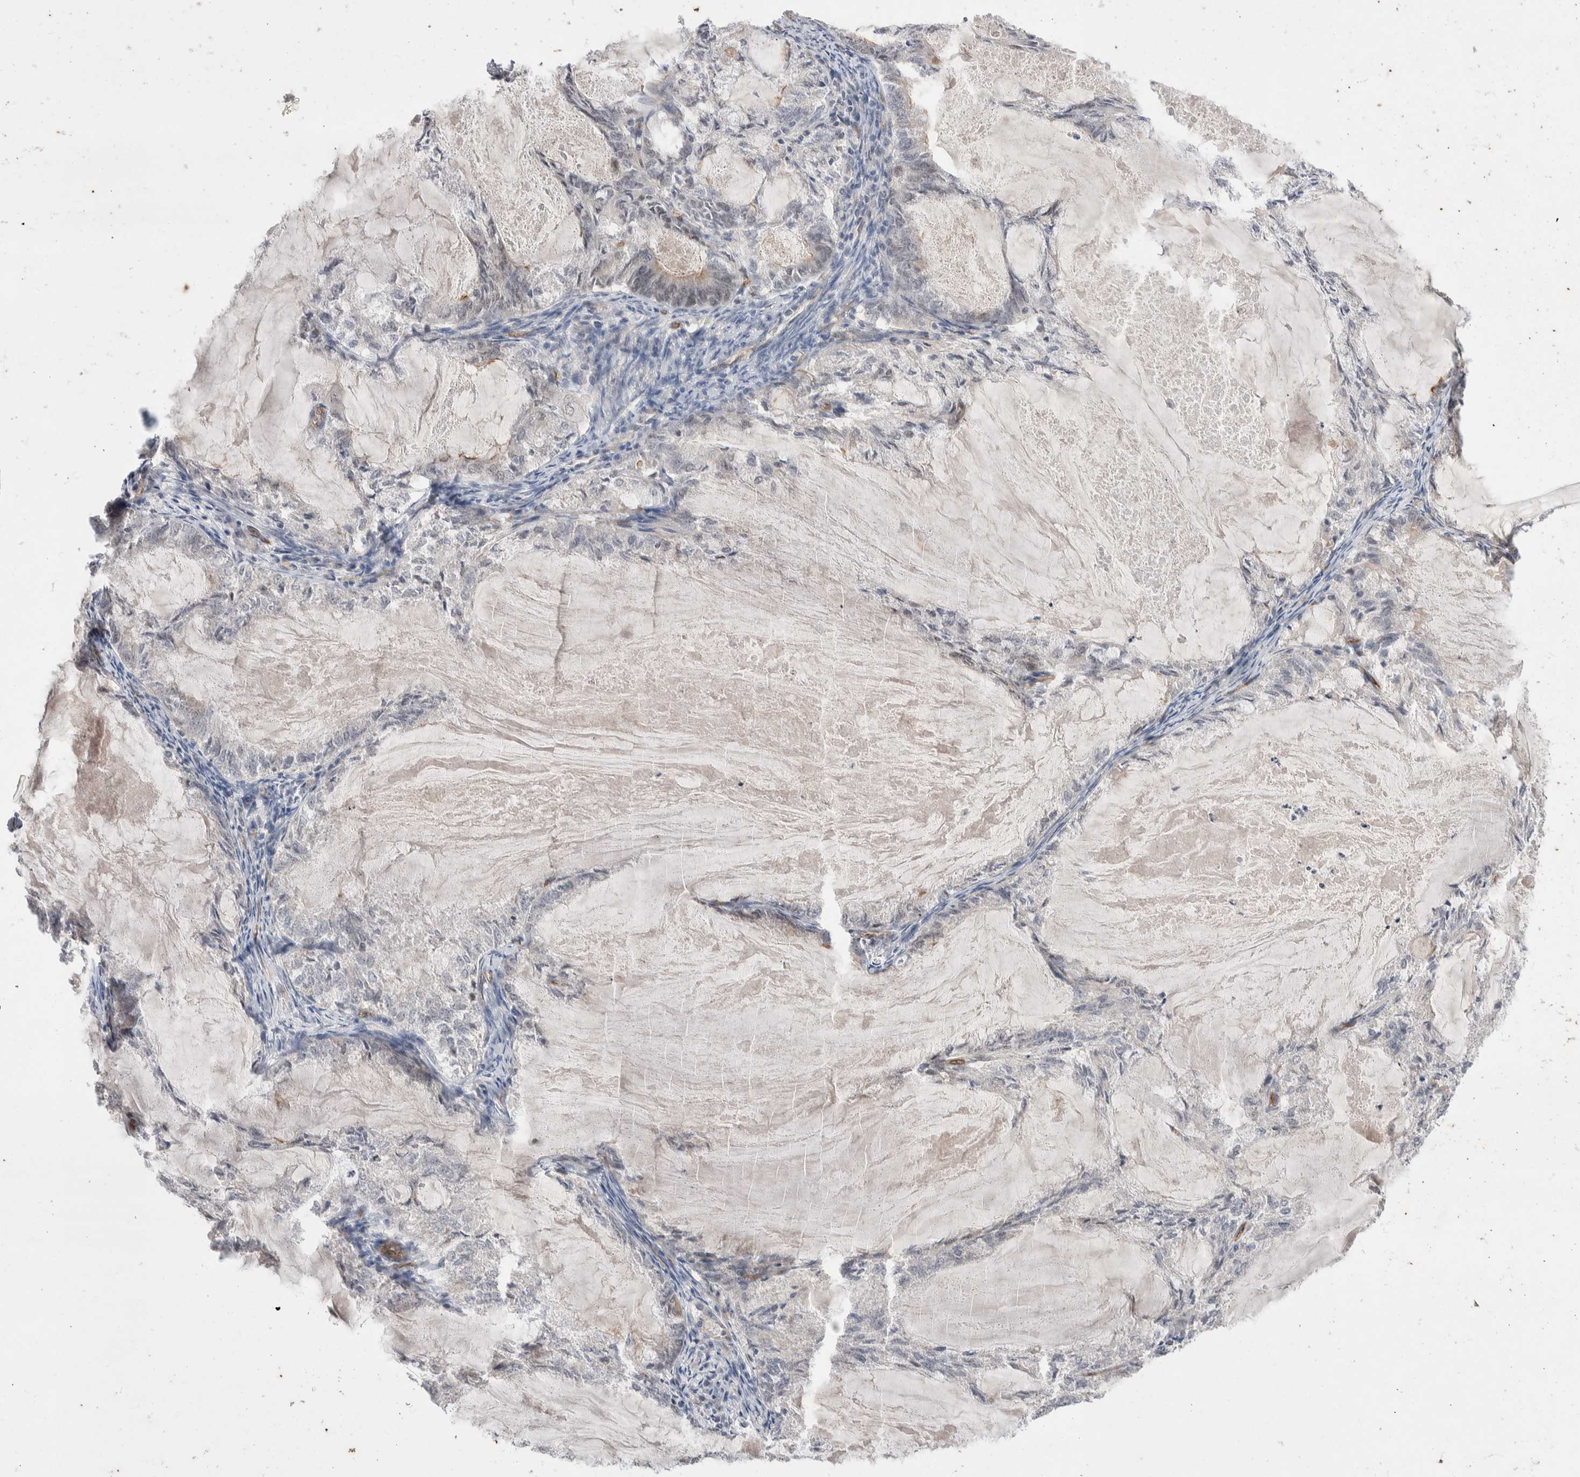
{"staining": {"intensity": "negative", "quantity": "none", "location": "none"}, "tissue": "endometrial cancer", "cell_type": "Tumor cells", "image_type": "cancer", "snomed": [{"axis": "morphology", "description": "Adenocarcinoma, NOS"}, {"axis": "topography", "description": "Endometrium"}], "caption": "An immunohistochemistry (IHC) histopathology image of adenocarcinoma (endometrial) is shown. There is no staining in tumor cells of adenocarcinoma (endometrial).", "gene": "ZNF704", "patient": {"sex": "female", "age": 86}}